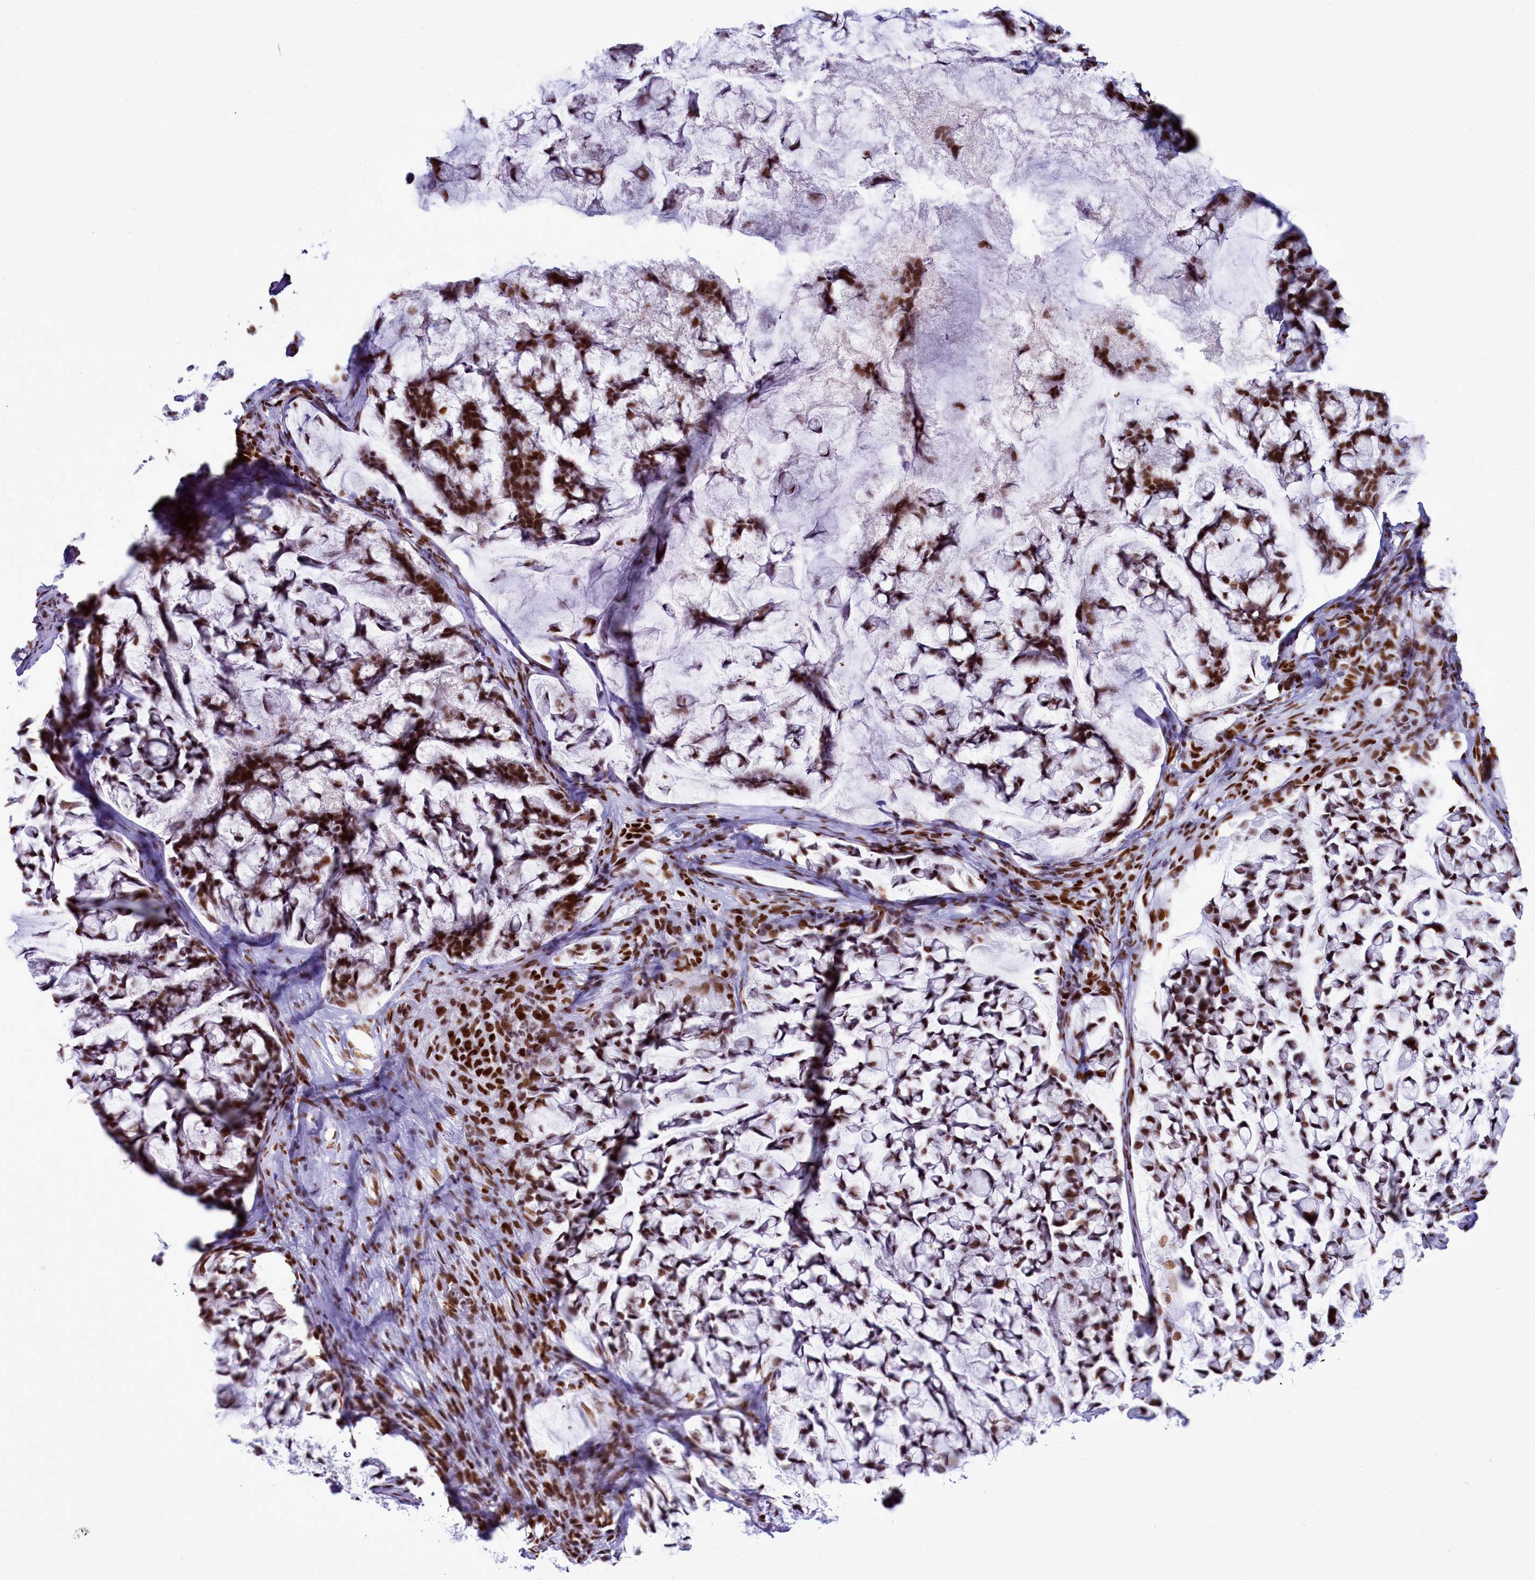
{"staining": {"intensity": "moderate", "quantity": ">75%", "location": "nuclear"}, "tissue": "stomach cancer", "cell_type": "Tumor cells", "image_type": "cancer", "snomed": [{"axis": "morphology", "description": "Adenocarcinoma, NOS"}, {"axis": "topography", "description": "Stomach, lower"}], "caption": "A medium amount of moderate nuclear staining is present in approximately >75% of tumor cells in stomach adenocarcinoma tissue.", "gene": "RALY", "patient": {"sex": "male", "age": 67}}